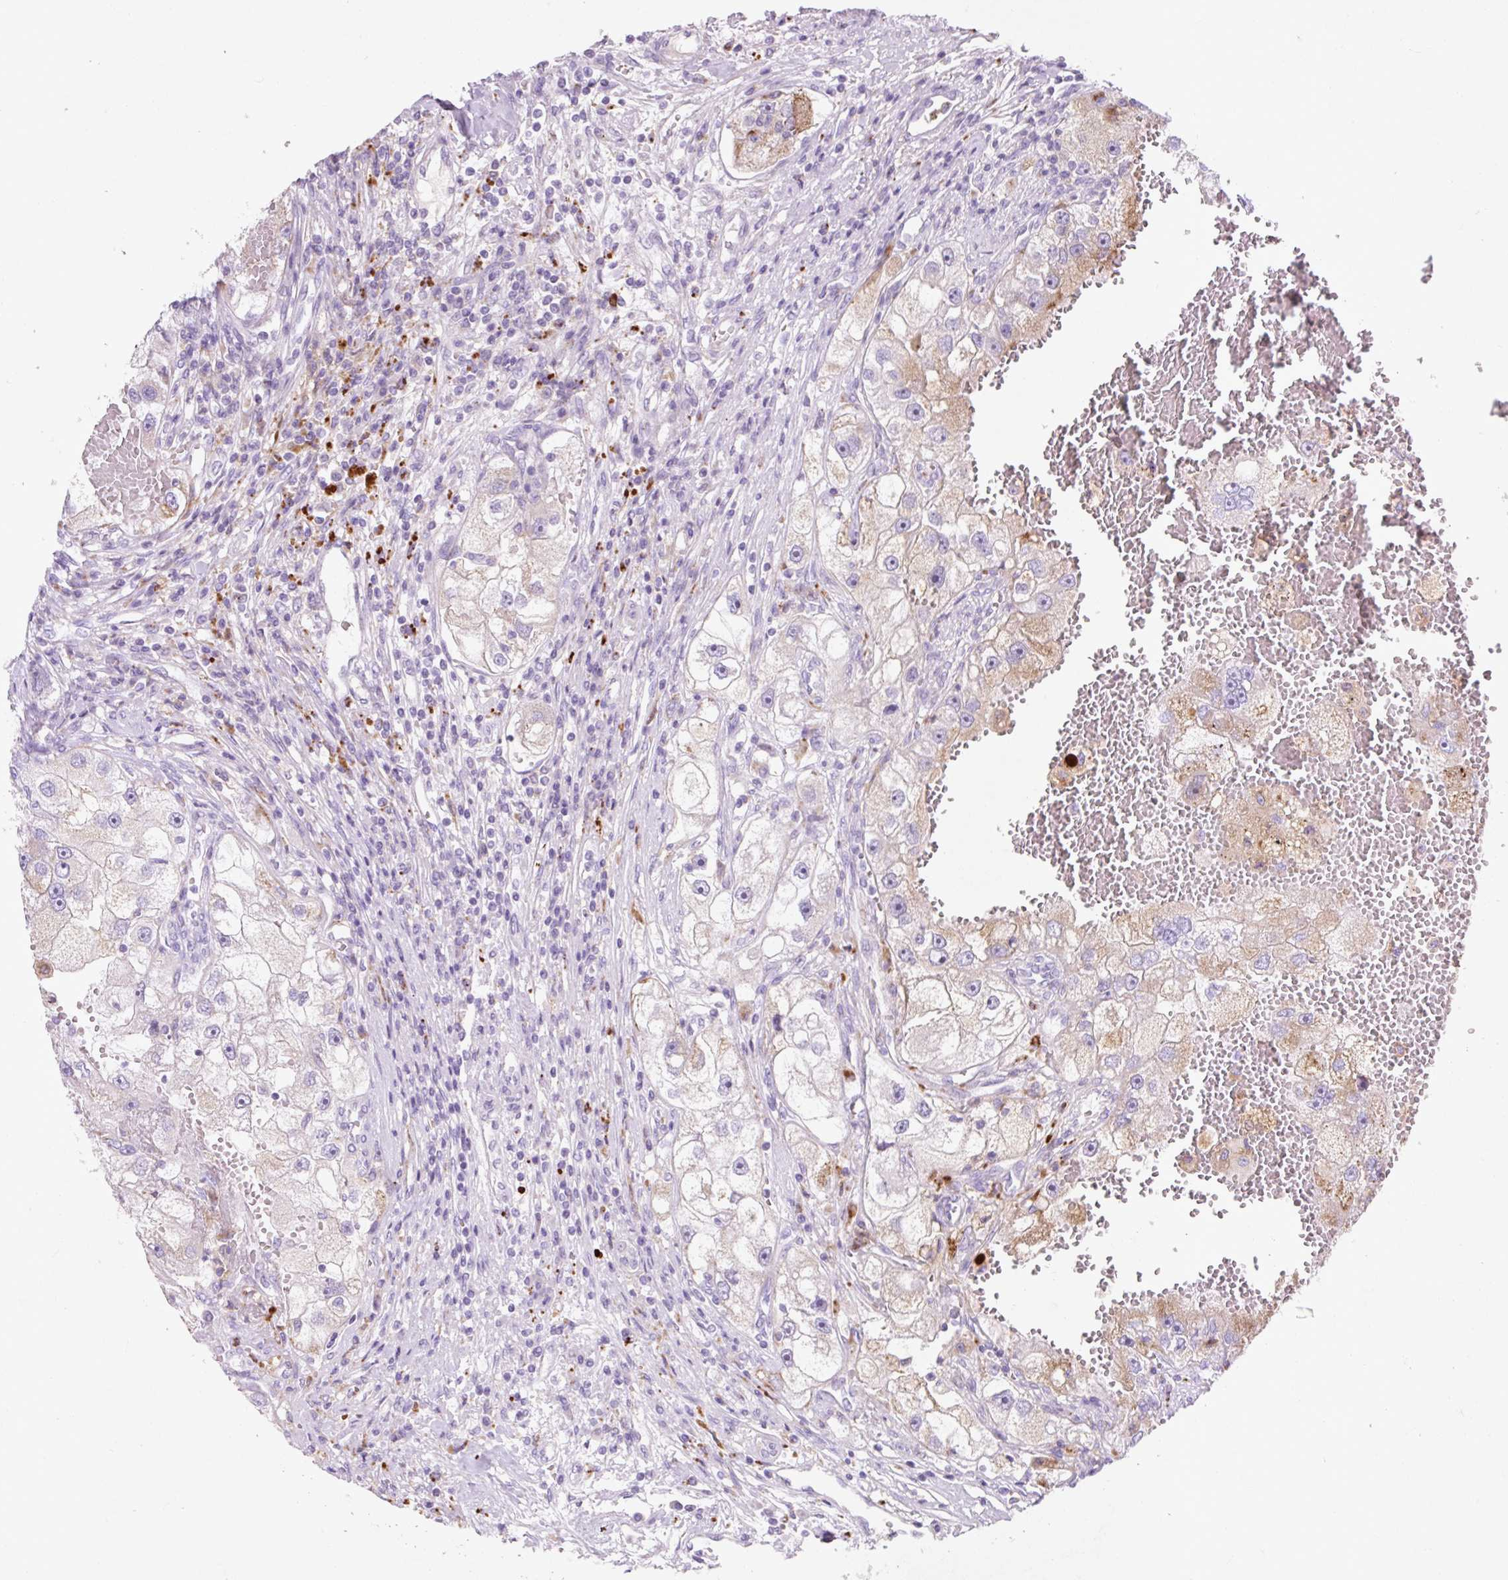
{"staining": {"intensity": "weak", "quantity": "<25%", "location": "cytoplasmic/membranous"}, "tissue": "renal cancer", "cell_type": "Tumor cells", "image_type": "cancer", "snomed": [{"axis": "morphology", "description": "Adenocarcinoma, NOS"}, {"axis": "topography", "description": "Kidney"}], "caption": "IHC micrograph of neoplastic tissue: human adenocarcinoma (renal) stained with DAB (3,3'-diaminobenzidine) demonstrates no significant protein expression in tumor cells.", "gene": "HEXA", "patient": {"sex": "male", "age": 63}}